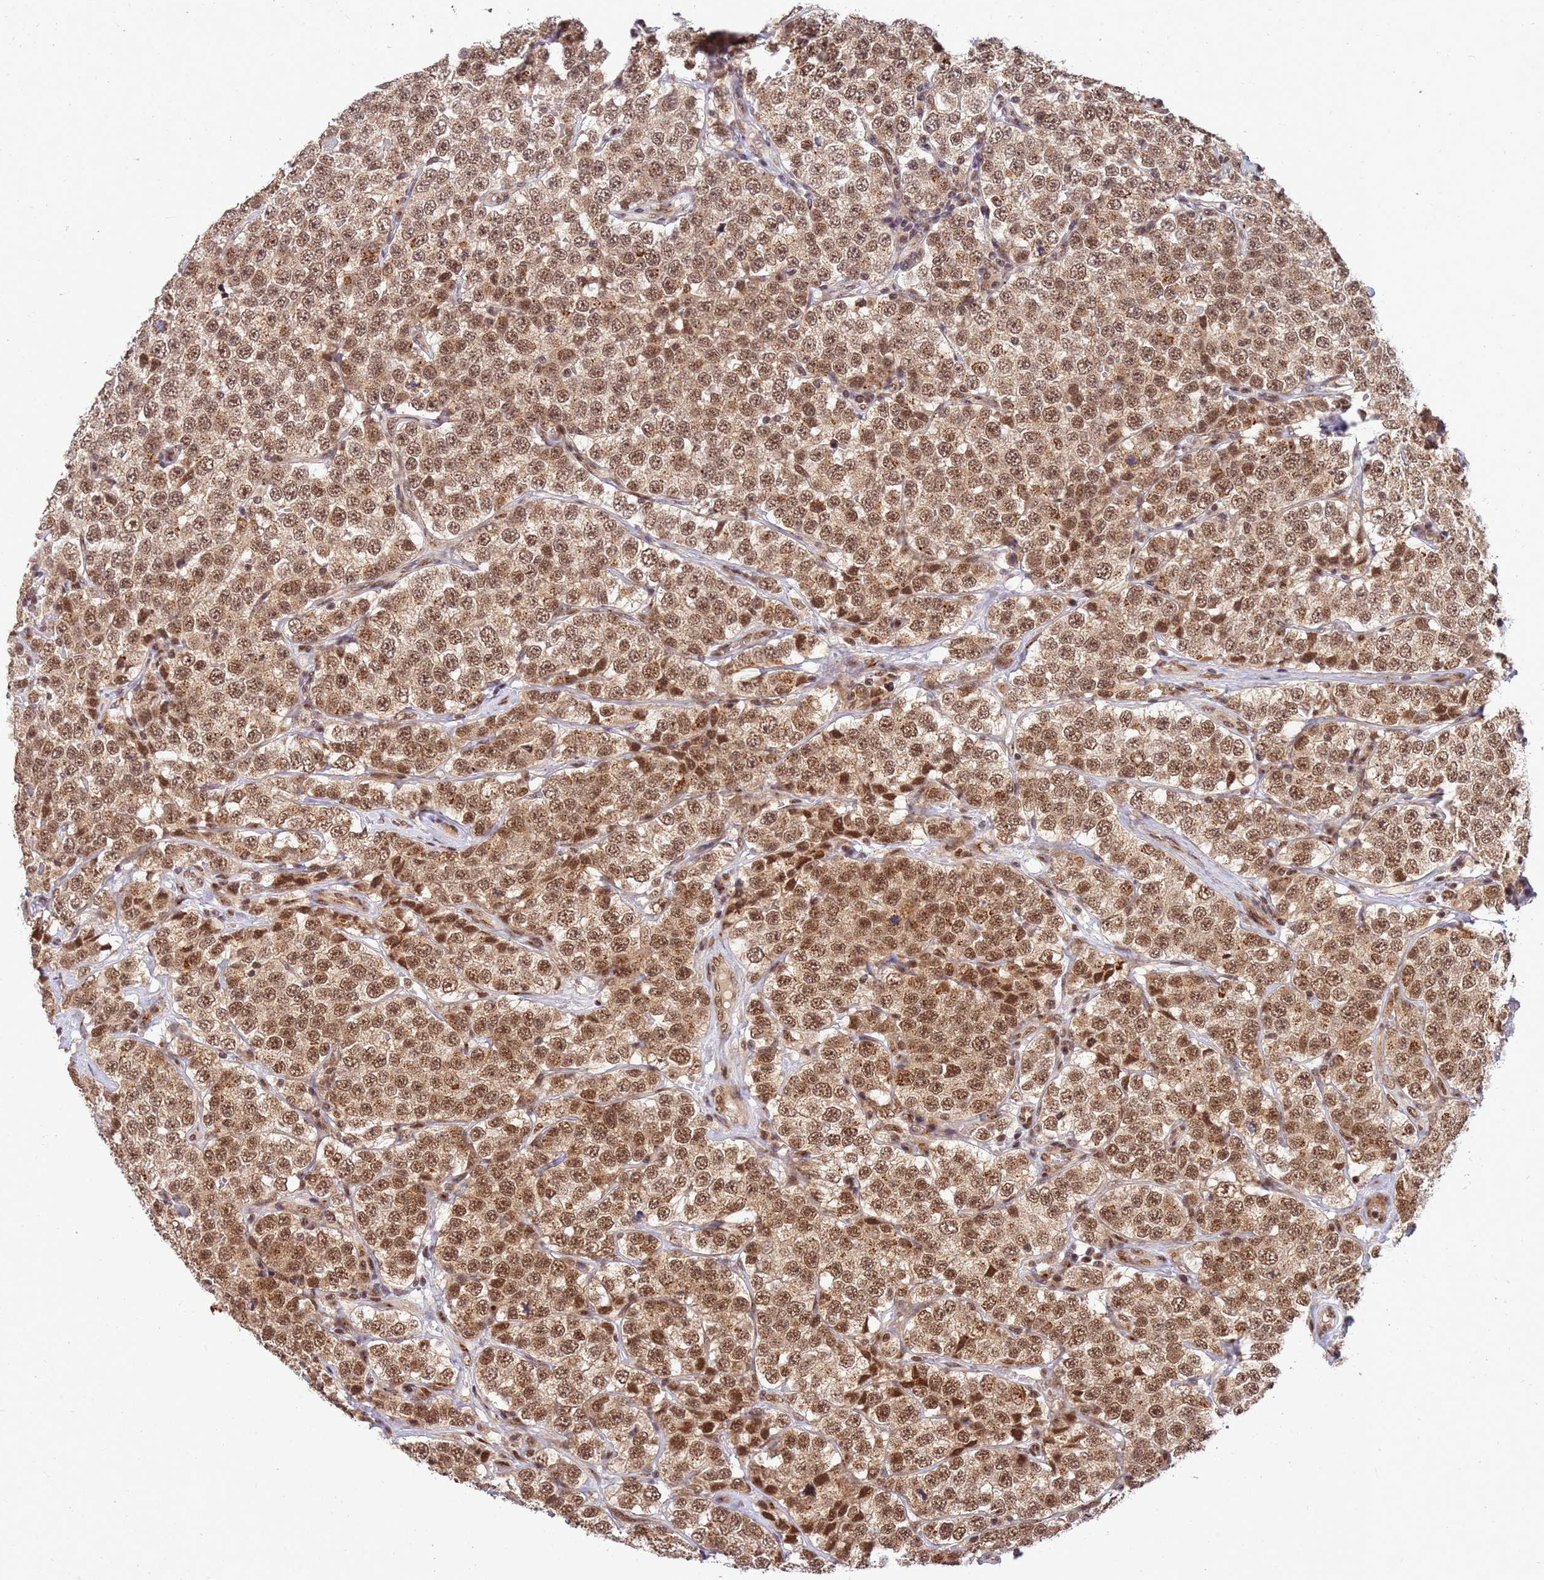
{"staining": {"intensity": "moderate", "quantity": ">75%", "location": "cytoplasmic/membranous,nuclear"}, "tissue": "testis cancer", "cell_type": "Tumor cells", "image_type": "cancer", "snomed": [{"axis": "morphology", "description": "Seminoma, NOS"}, {"axis": "topography", "description": "Testis"}], "caption": "Moderate cytoplasmic/membranous and nuclear staining for a protein is appreciated in about >75% of tumor cells of seminoma (testis) using immunohistochemistry (IHC).", "gene": "NCBP2", "patient": {"sex": "male", "age": 34}}